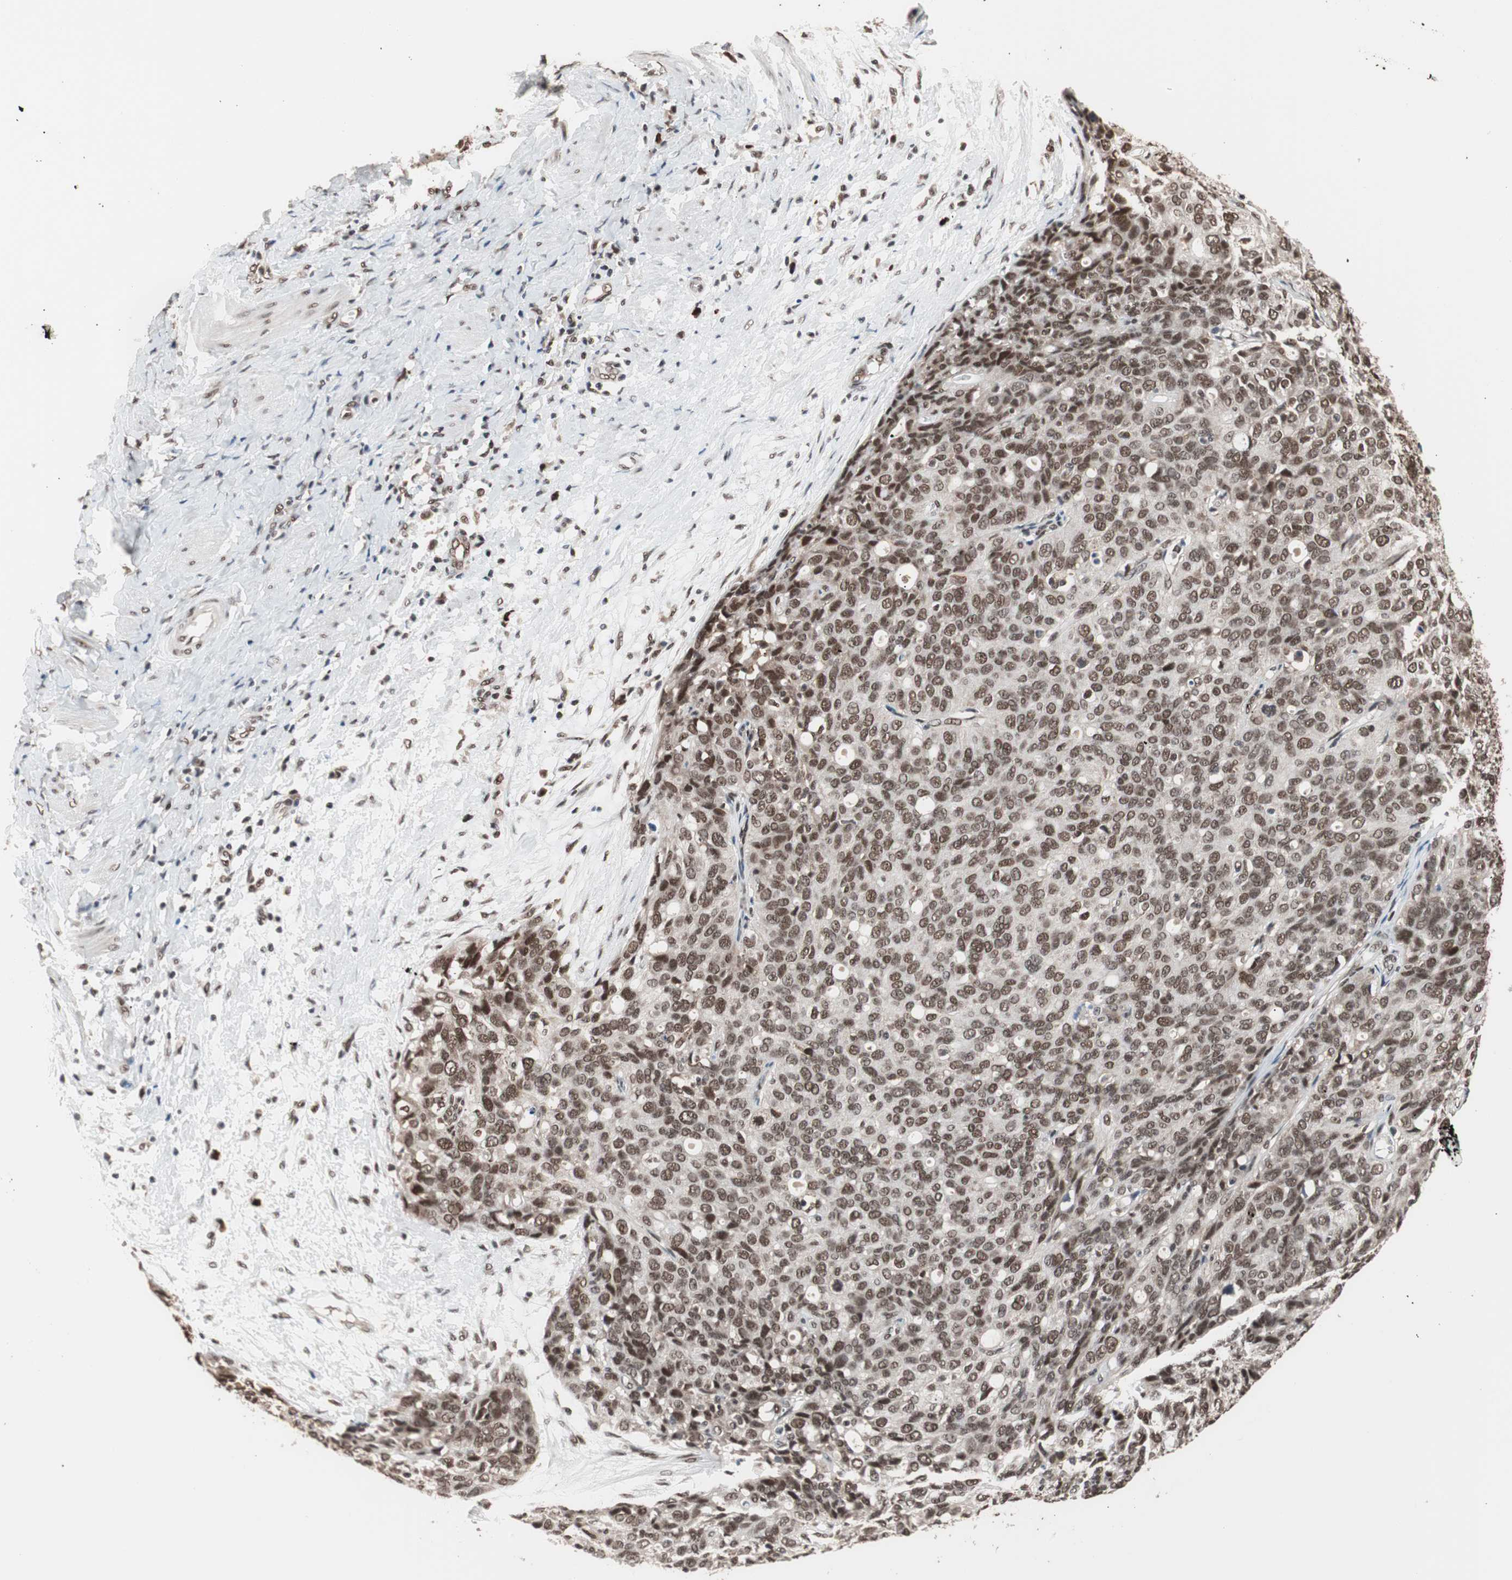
{"staining": {"intensity": "moderate", "quantity": ">75%", "location": "nuclear"}, "tissue": "ovarian cancer", "cell_type": "Tumor cells", "image_type": "cancer", "snomed": [{"axis": "morphology", "description": "Carcinoma, endometroid"}, {"axis": "topography", "description": "Ovary"}], "caption": "Immunohistochemical staining of ovarian cancer (endometroid carcinoma) demonstrates moderate nuclear protein expression in about >75% of tumor cells.", "gene": "CHAMP1", "patient": {"sex": "female", "age": 60}}